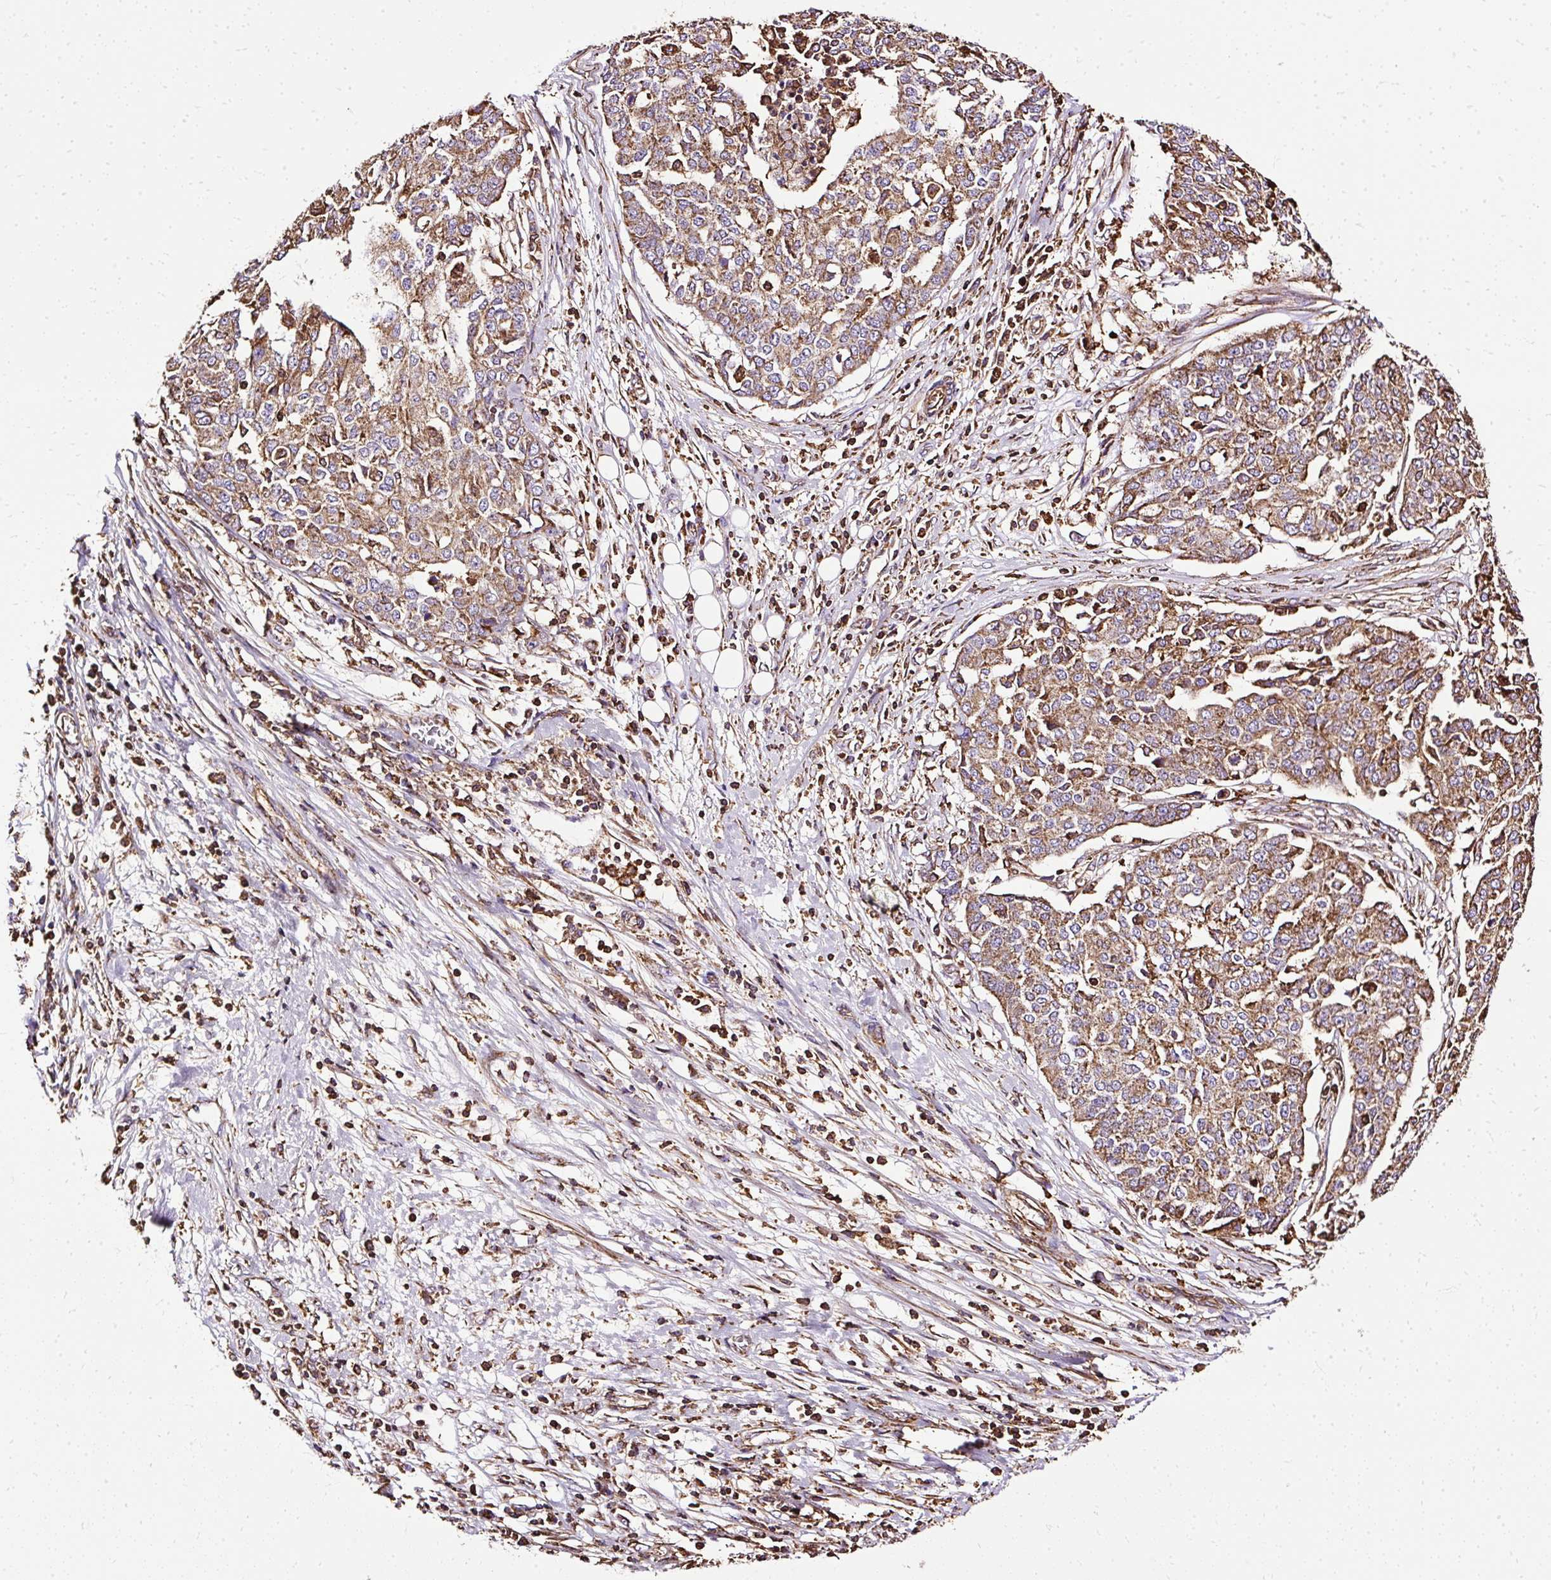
{"staining": {"intensity": "moderate", "quantity": ">75%", "location": "cytoplasmic/membranous"}, "tissue": "ovarian cancer", "cell_type": "Tumor cells", "image_type": "cancer", "snomed": [{"axis": "morphology", "description": "Cystadenocarcinoma, serous, NOS"}, {"axis": "topography", "description": "Soft tissue"}, {"axis": "topography", "description": "Ovary"}], "caption": "Ovarian serous cystadenocarcinoma tissue demonstrates moderate cytoplasmic/membranous positivity in approximately >75% of tumor cells", "gene": "KLHL11", "patient": {"sex": "female", "age": 57}}